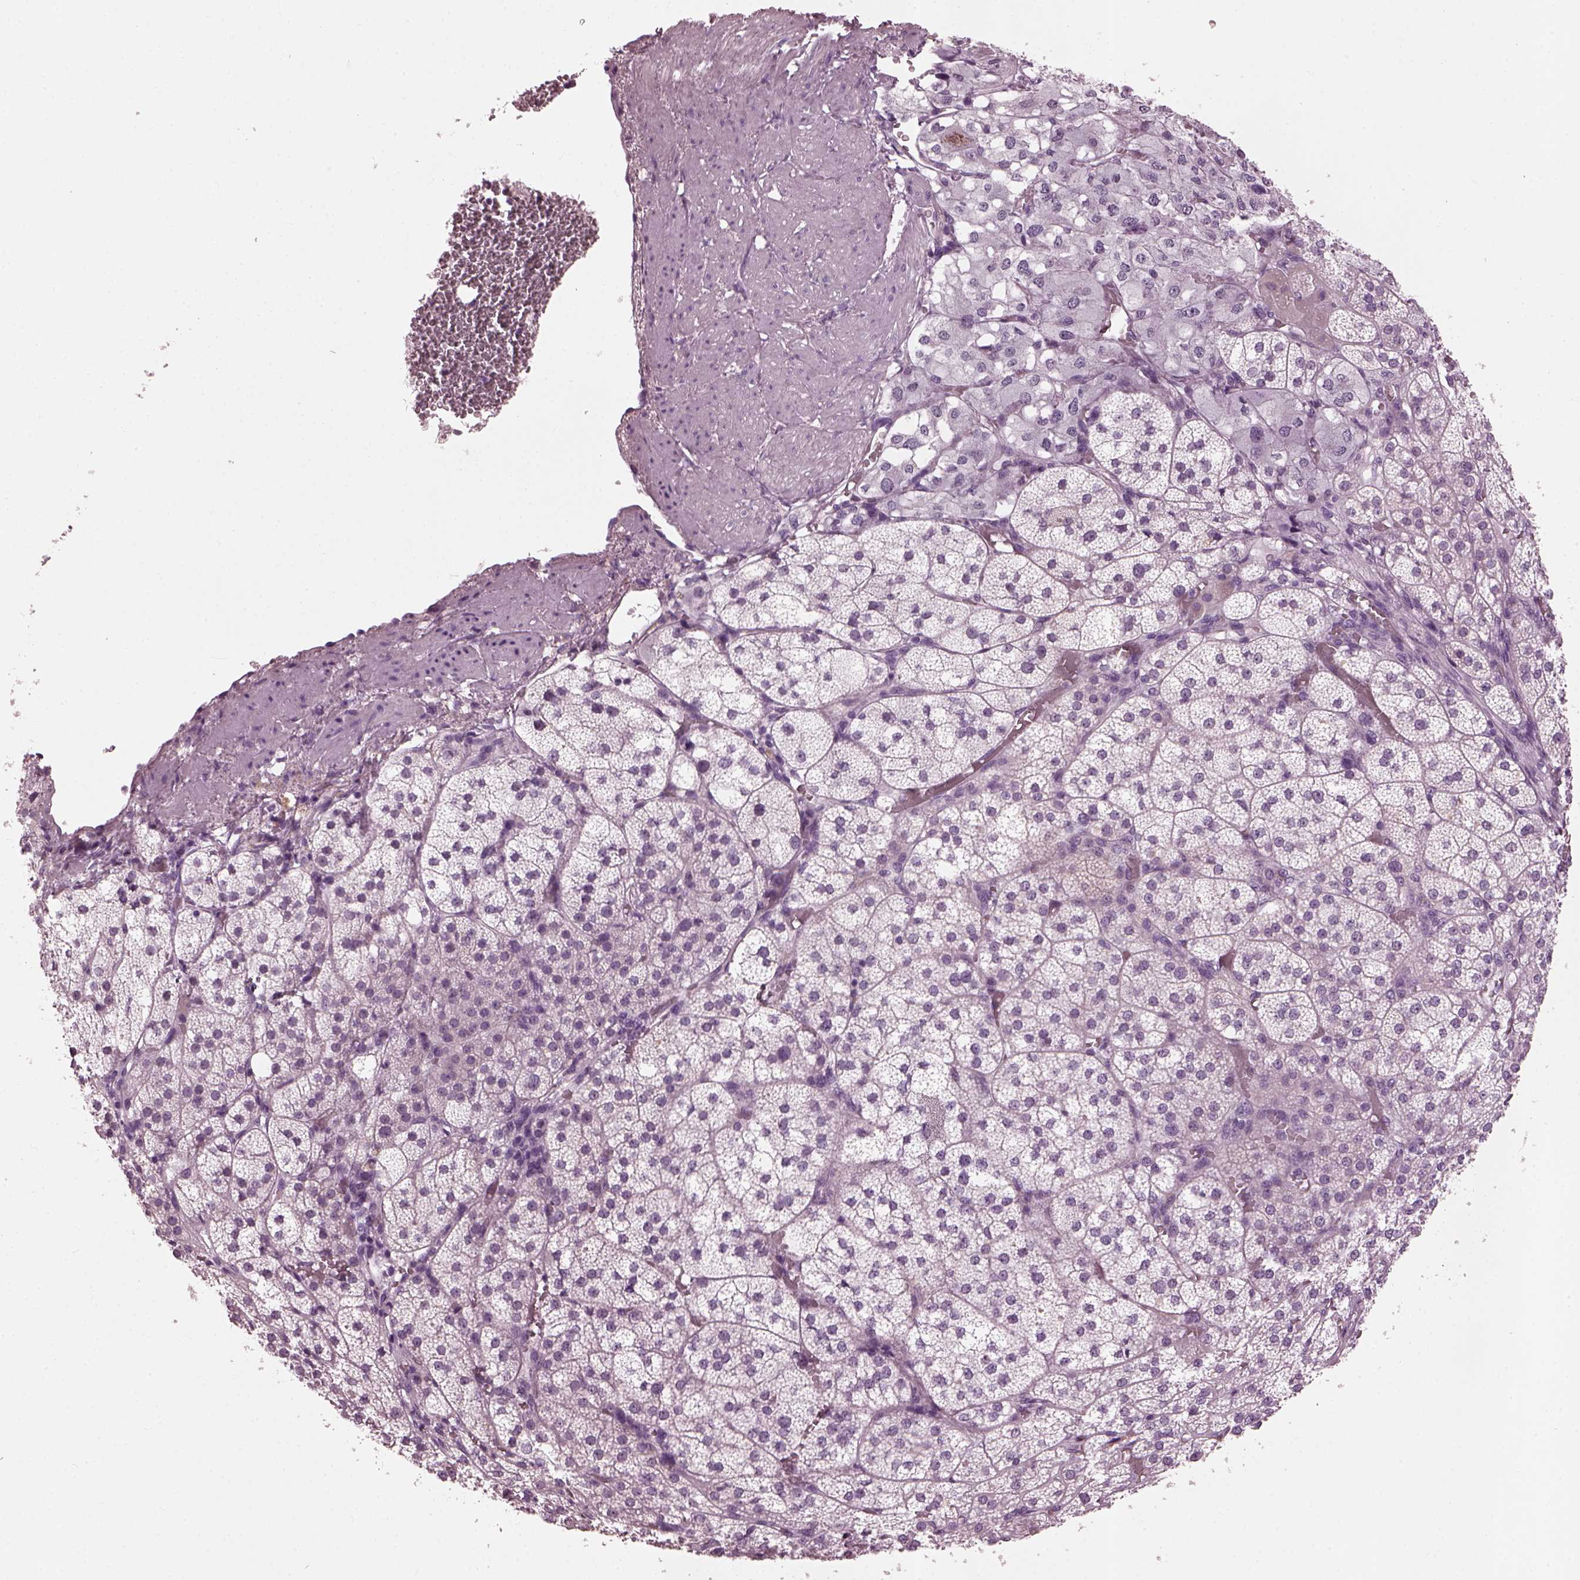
{"staining": {"intensity": "negative", "quantity": "none", "location": "none"}, "tissue": "adrenal gland", "cell_type": "Glandular cells", "image_type": "normal", "snomed": [{"axis": "morphology", "description": "Normal tissue, NOS"}, {"axis": "topography", "description": "Adrenal gland"}], "caption": "An immunohistochemistry (IHC) micrograph of normal adrenal gland is shown. There is no staining in glandular cells of adrenal gland. (DAB immunohistochemistry (IHC) with hematoxylin counter stain).", "gene": "SLC6A17", "patient": {"sex": "female", "age": 60}}